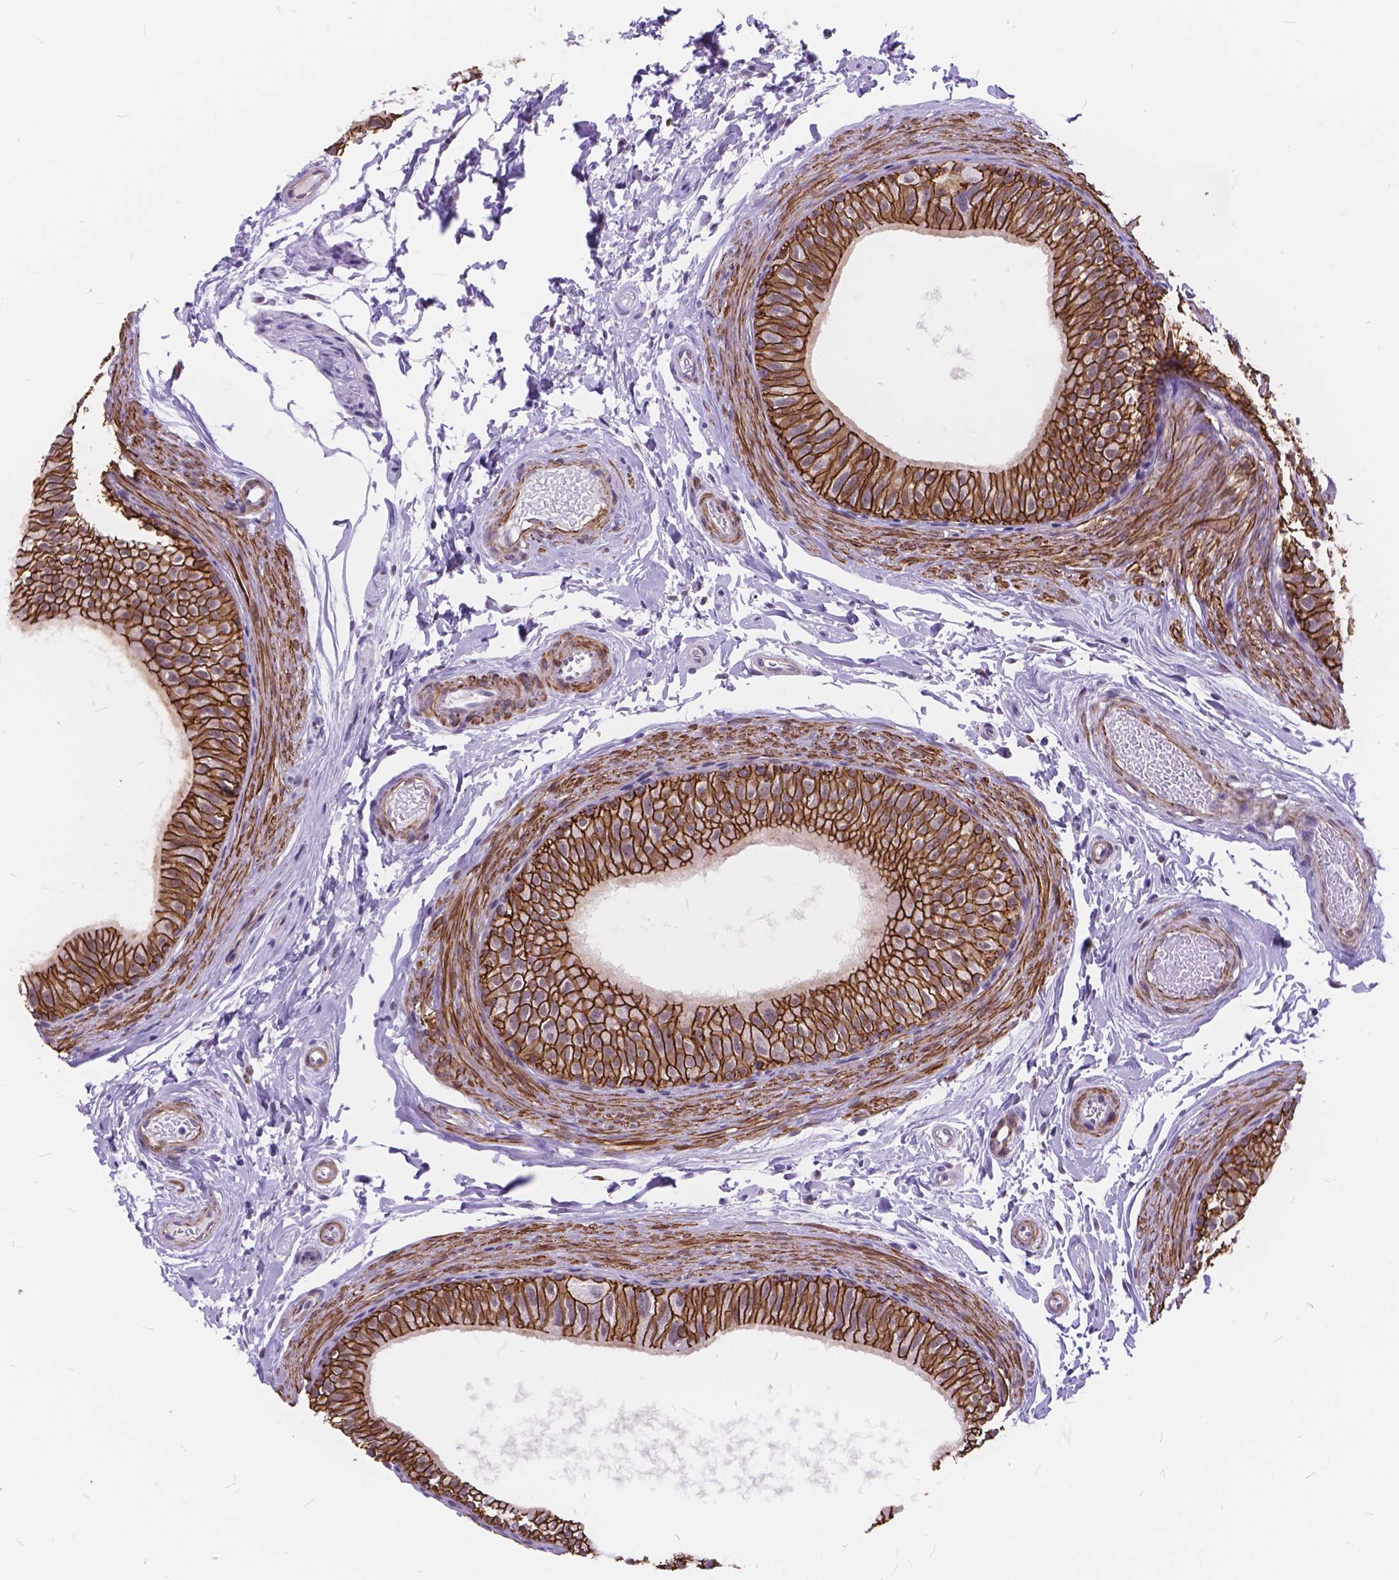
{"staining": {"intensity": "strong", "quantity": ">75%", "location": "cytoplasmic/membranous"}, "tissue": "epididymis", "cell_type": "Glandular cells", "image_type": "normal", "snomed": [{"axis": "morphology", "description": "Normal tissue, NOS"}, {"axis": "topography", "description": "Epididymis"}], "caption": "Epididymis stained for a protein (brown) demonstrates strong cytoplasmic/membranous positive positivity in approximately >75% of glandular cells.", "gene": "MAN2C1", "patient": {"sex": "male", "age": 36}}